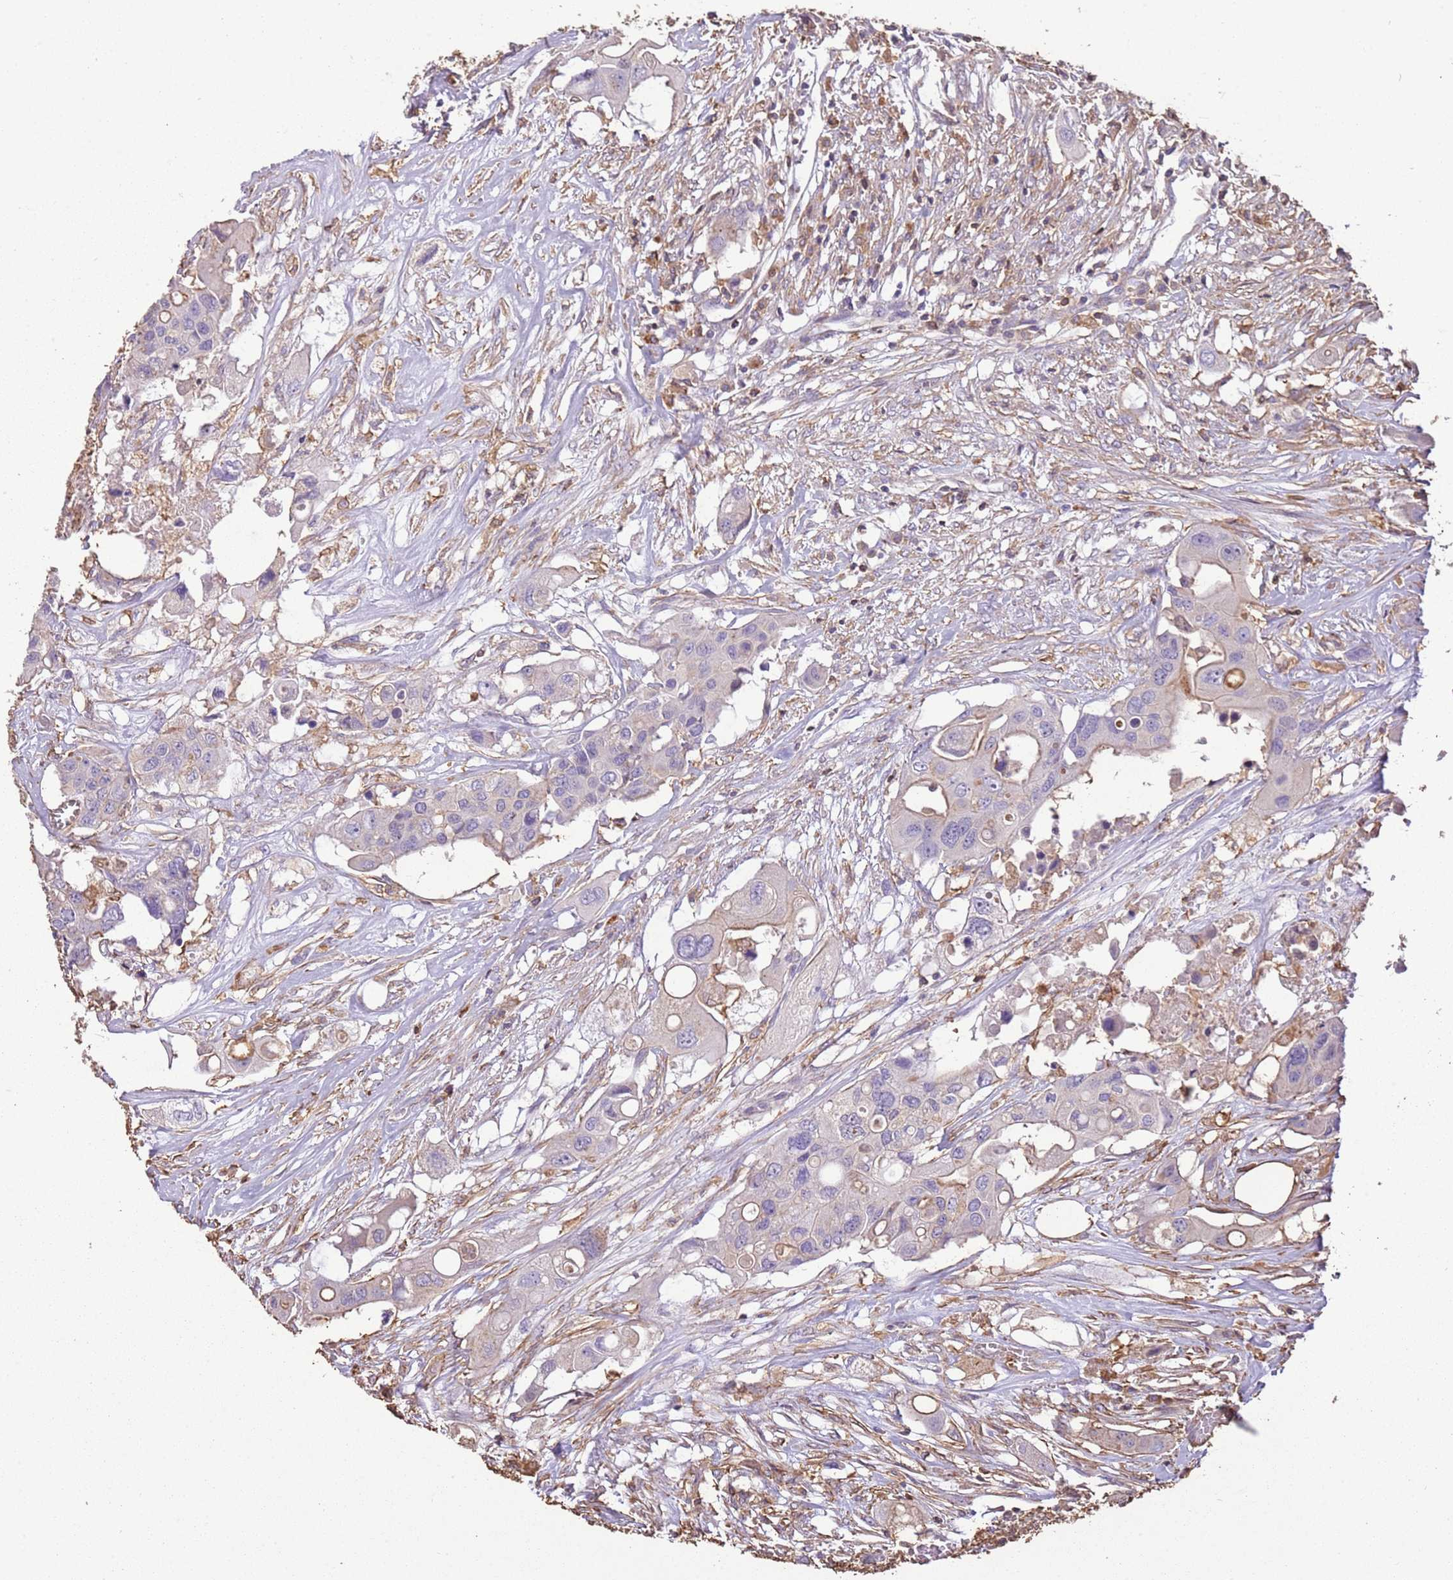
{"staining": {"intensity": "weak", "quantity": "<25%", "location": "cytoplasmic/membranous"}, "tissue": "colorectal cancer", "cell_type": "Tumor cells", "image_type": "cancer", "snomed": [{"axis": "morphology", "description": "Adenocarcinoma, NOS"}, {"axis": "topography", "description": "Colon"}], "caption": "IHC of colorectal adenocarcinoma displays no expression in tumor cells.", "gene": "ARL10", "patient": {"sex": "male", "age": 77}}